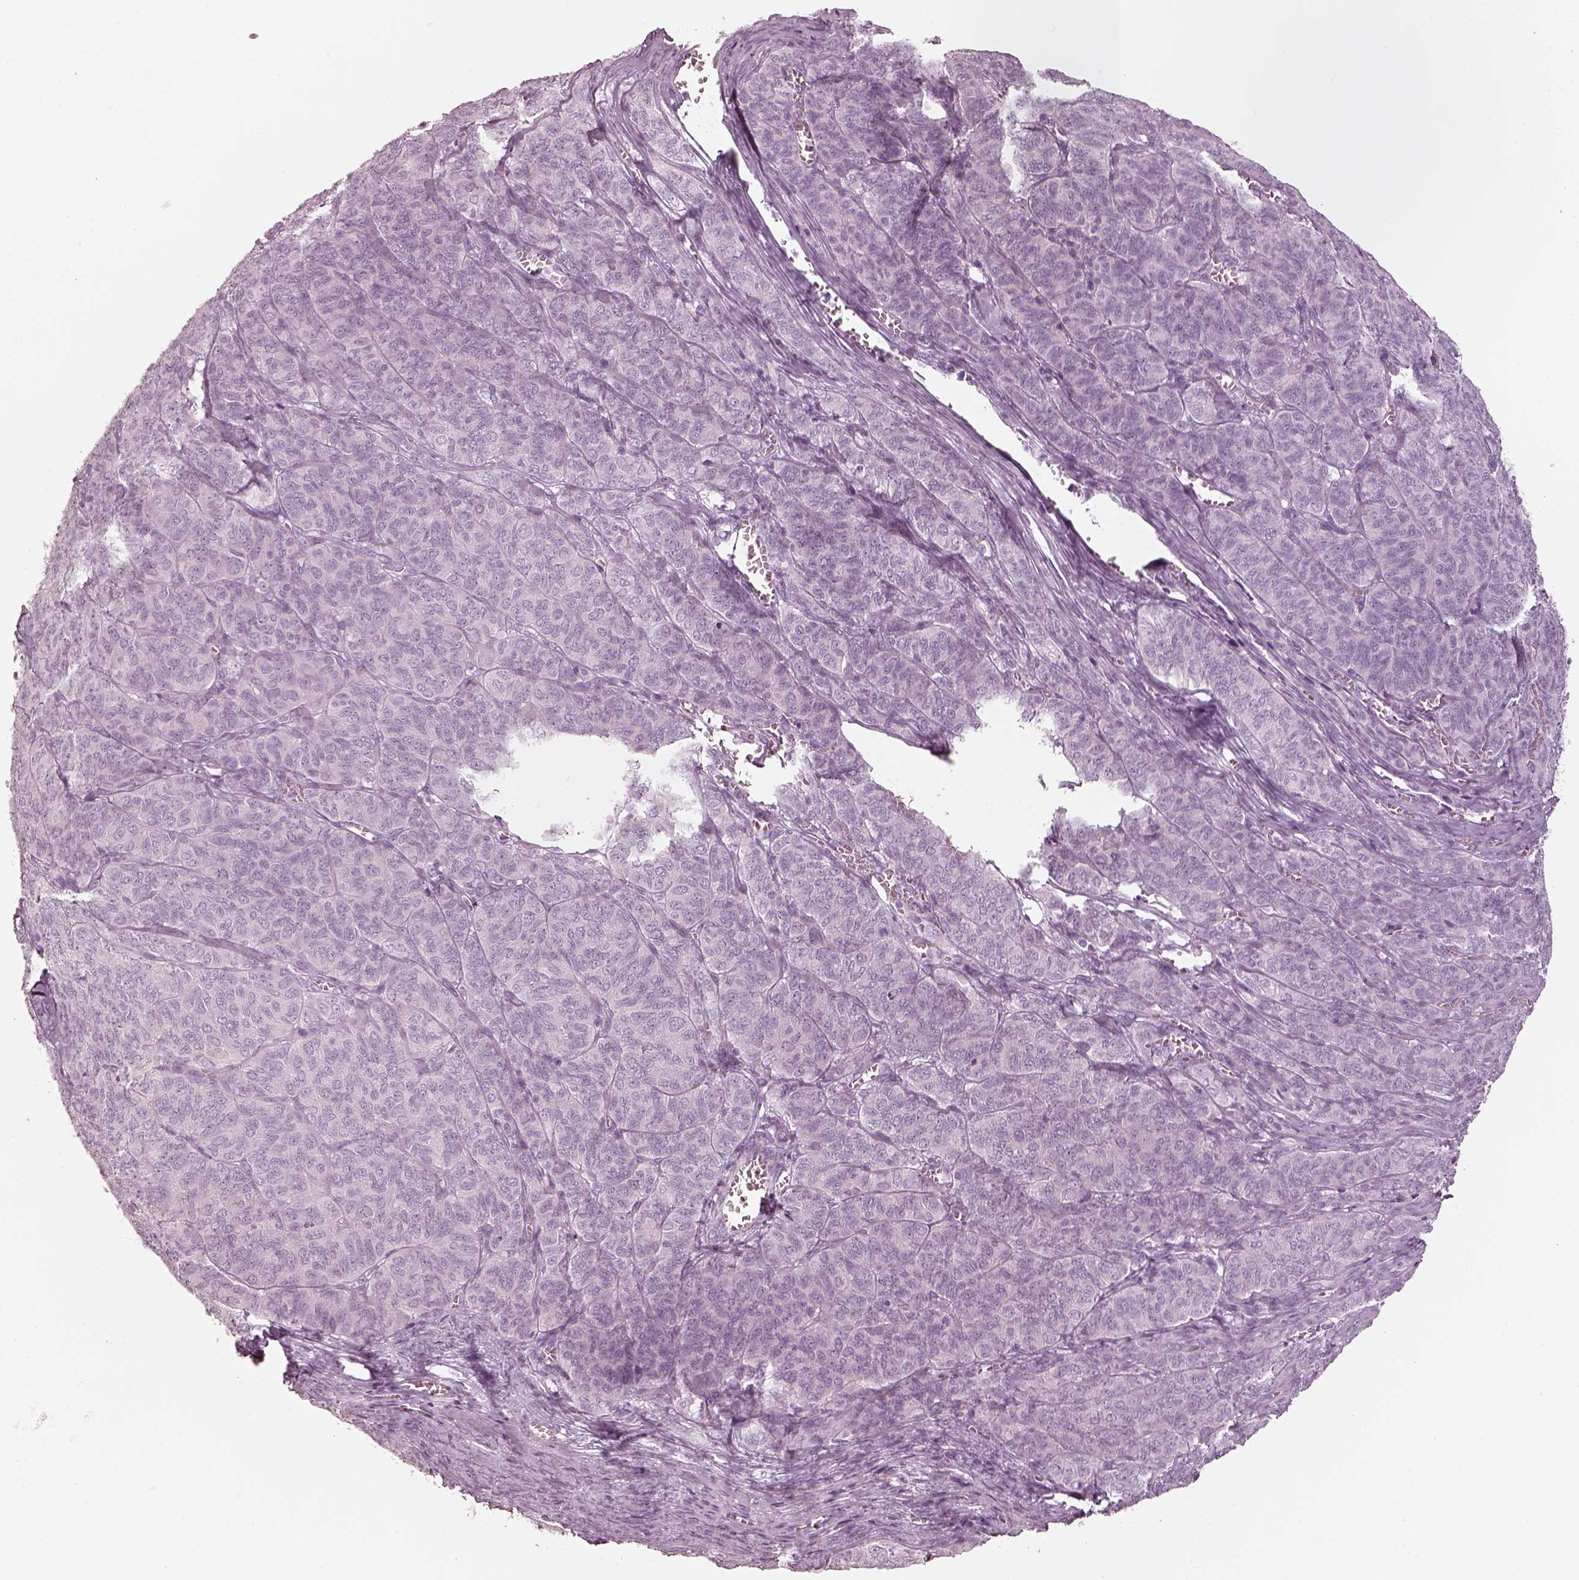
{"staining": {"intensity": "negative", "quantity": "none", "location": "none"}, "tissue": "ovarian cancer", "cell_type": "Tumor cells", "image_type": "cancer", "snomed": [{"axis": "morphology", "description": "Carcinoma, endometroid"}, {"axis": "topography", "description": "Ovary"}], "caption": "This micrograph is of ovarian cancer stained with IHC to label a protein in brown with the nuclei are counter-stained blue. There is no positivity in tumor cells.", "gene": "R3HDML", "patient": {"sex": "female", "age": 80}}